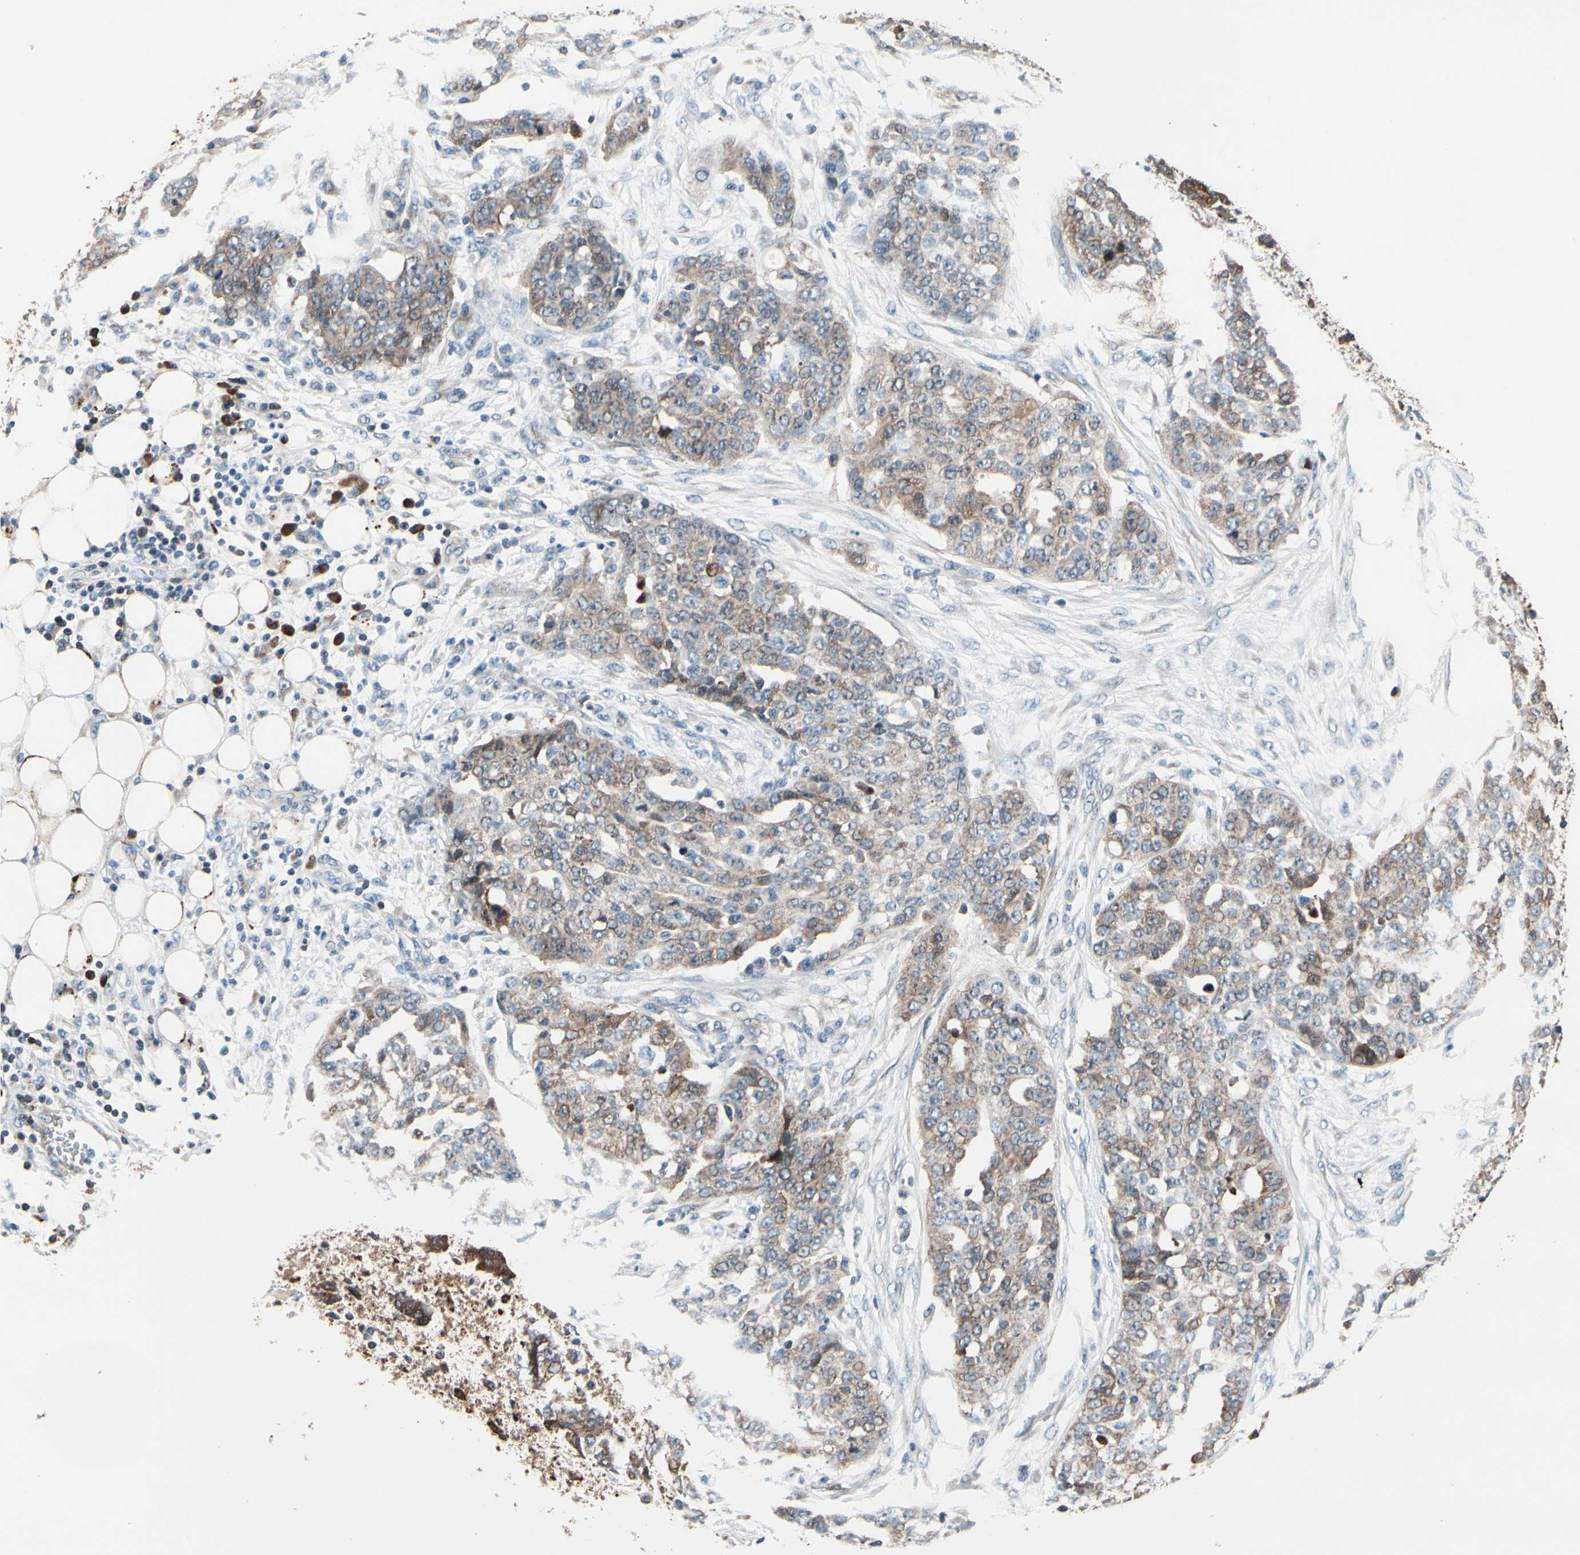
{"staining": {"intensity": "weak", "quantity": "25%-75%", "location": "cytoplasmic/membranous"}, "tissue": "ovarian cancer", "cell_type": "Tumor cells", "image_type": "cancer", "snomed": [{"axis": "morphology", "description": "Cystadenocarcinoma, serous, NOS"}, {"axis": "topography", "description": "Soft tissue"}, {"axis": "topography", "description": "Ovary"}], "caption": "Ovarian cancer (serous cystadenocarcinoma) tissue shows weak cytoplasmic/membranous staining in about 25%-75% of tumor cells", "gene": "PRDX2", "patient": {"sex": "female", "age": 57}}